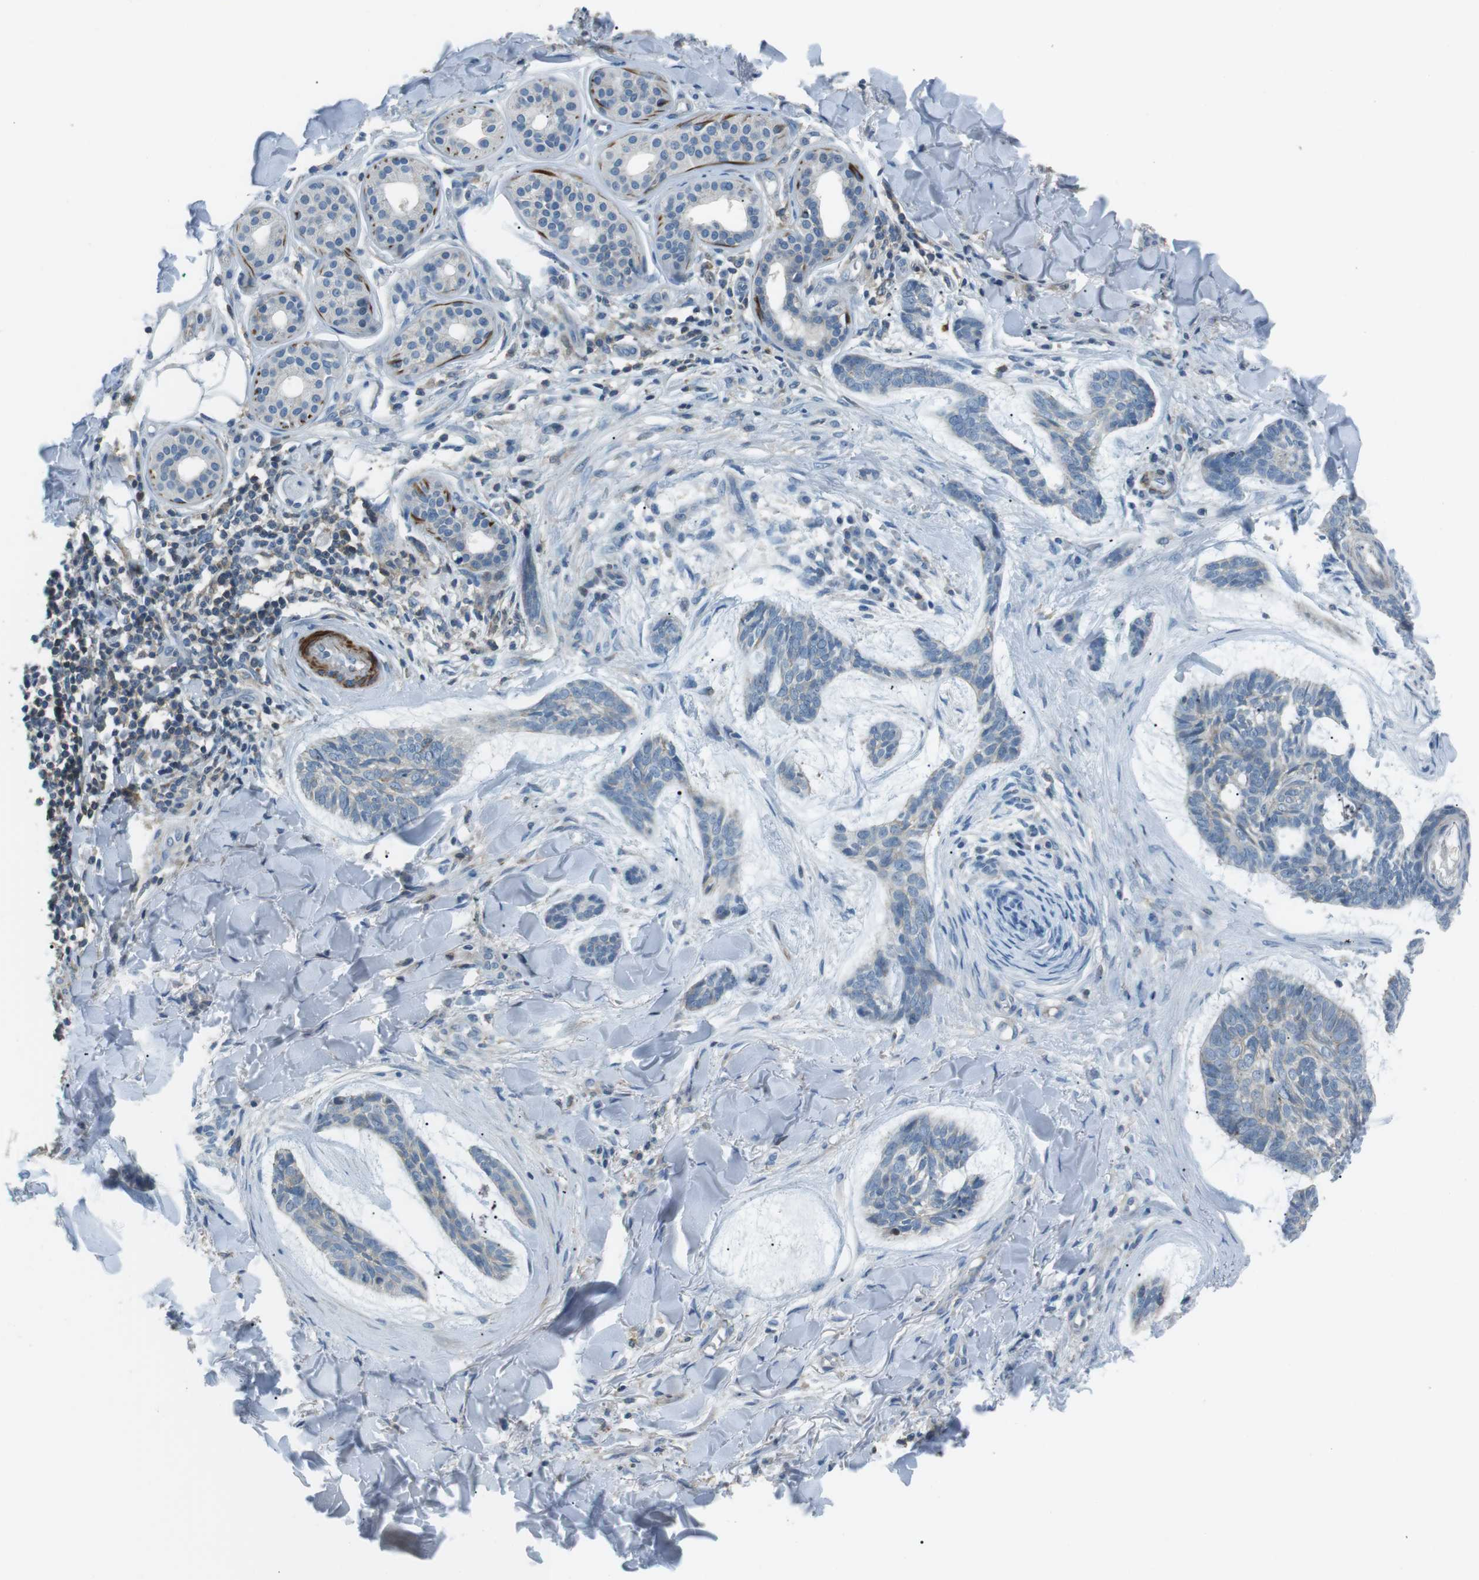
{"staining": {"intensity": "negative", "quantity": "none", "location": "none"}, "tissue": "skin cancer", "cell_type": "Tumor cells", "image_type": "cancer", "snomed": [{"axis": "morphology", "description": "Basal cell carcinoma"}, {"axis": "topography", "description": "Skin"}], "caption": "This is an immunohistochemistry image of human skin basal cell carcinoma. There is no staining in tumor cells.", "gene": "ARVCF", "patient": {"sex": "male", "age": 43}}